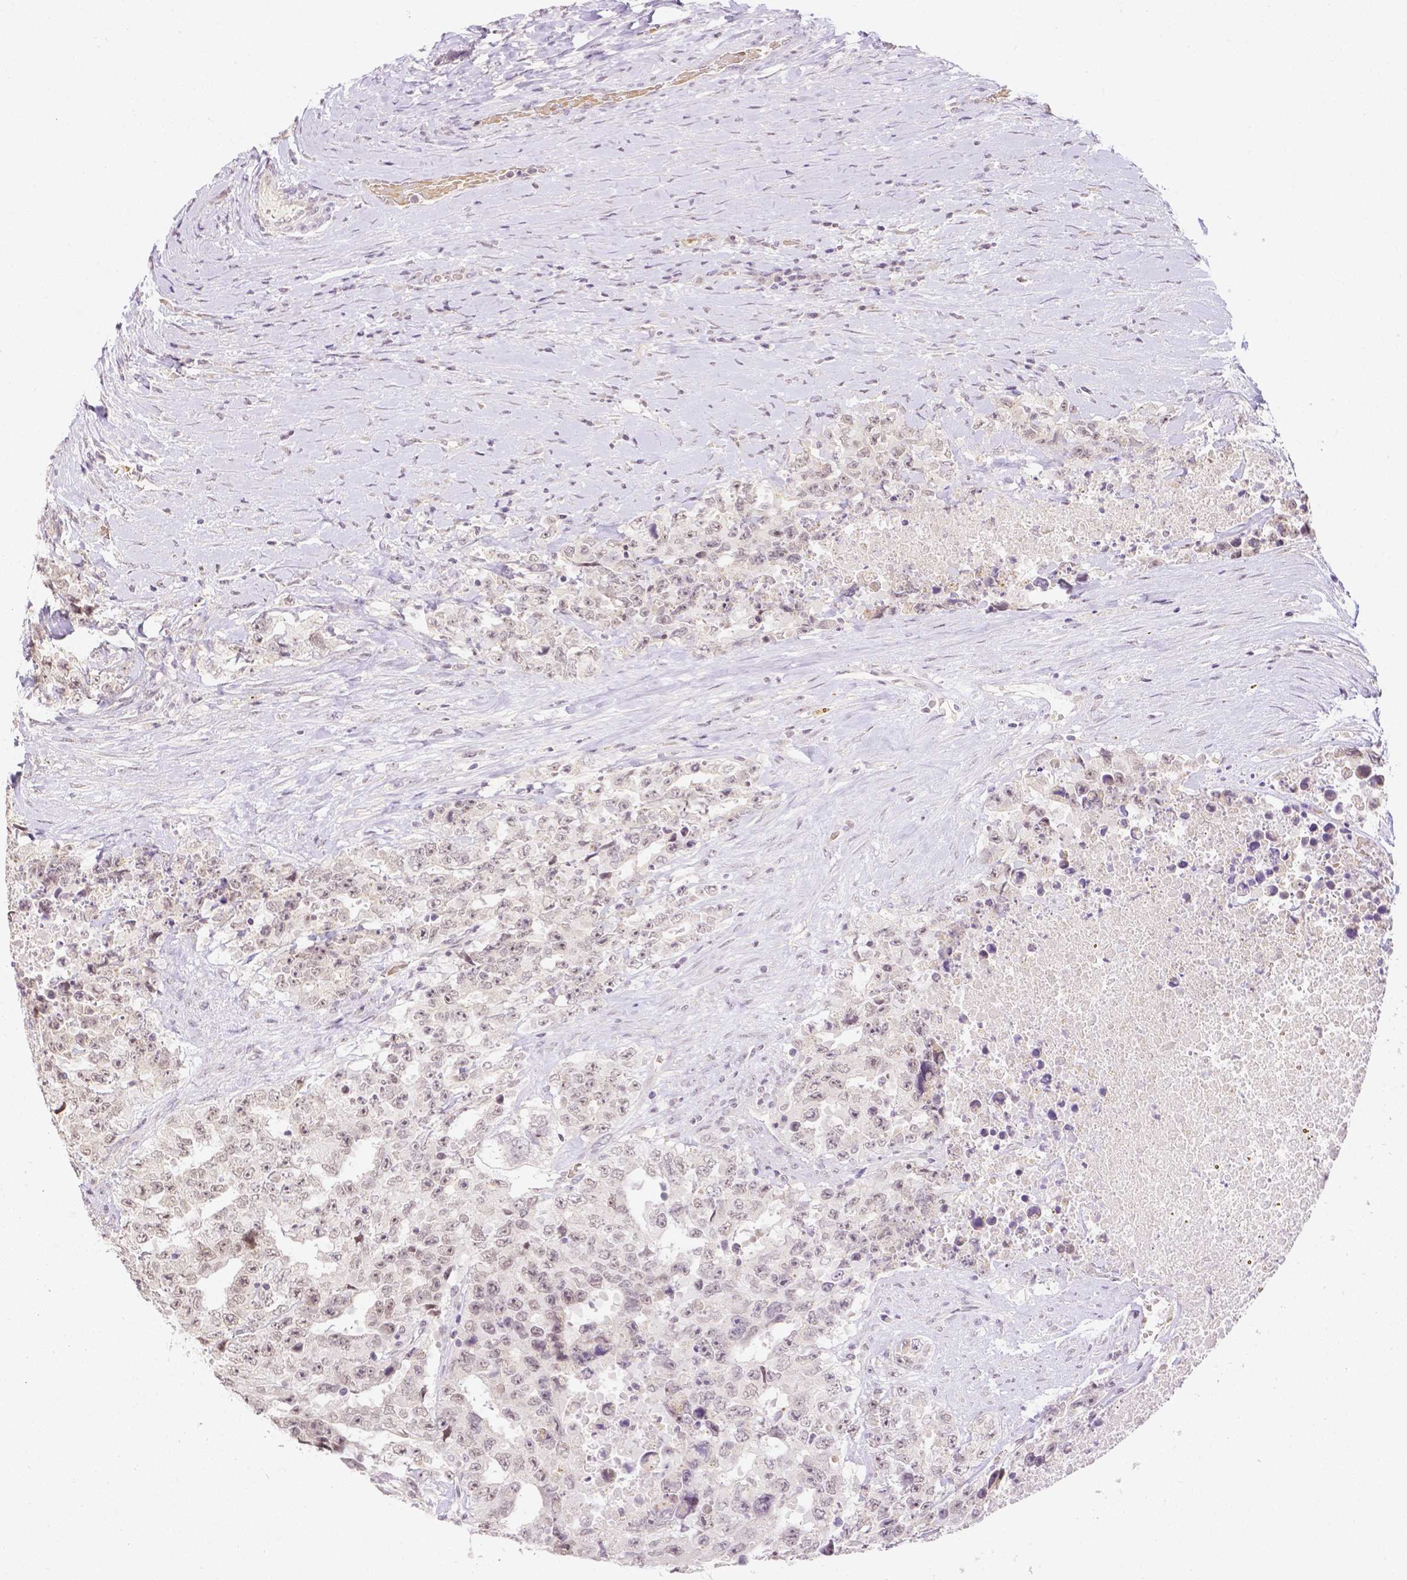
{"staining": {"intensity": "weak", "quantity": "<25%", "location": "nuclear"}, "tissue": "testis cancer", "cell_type": "Tumor cells", "image_type": "cancer", "snomed": [{"axis": "morphology", "description": "Carcinoma, Embryonal, NOS"}, {"axis": "topography", "description": "Testis"}], "caption": "DAB immunohistochemical staining of human testis cancer demonstrates no significant expression in tumor cells. The staining is performed using DAB (3,3'-diaminobenzidine) brown chromogen with nuclei counter-stained in using hematoxylin.", "gene": "ZNF280B", "patient": {"sex": "male", "age": 24}}